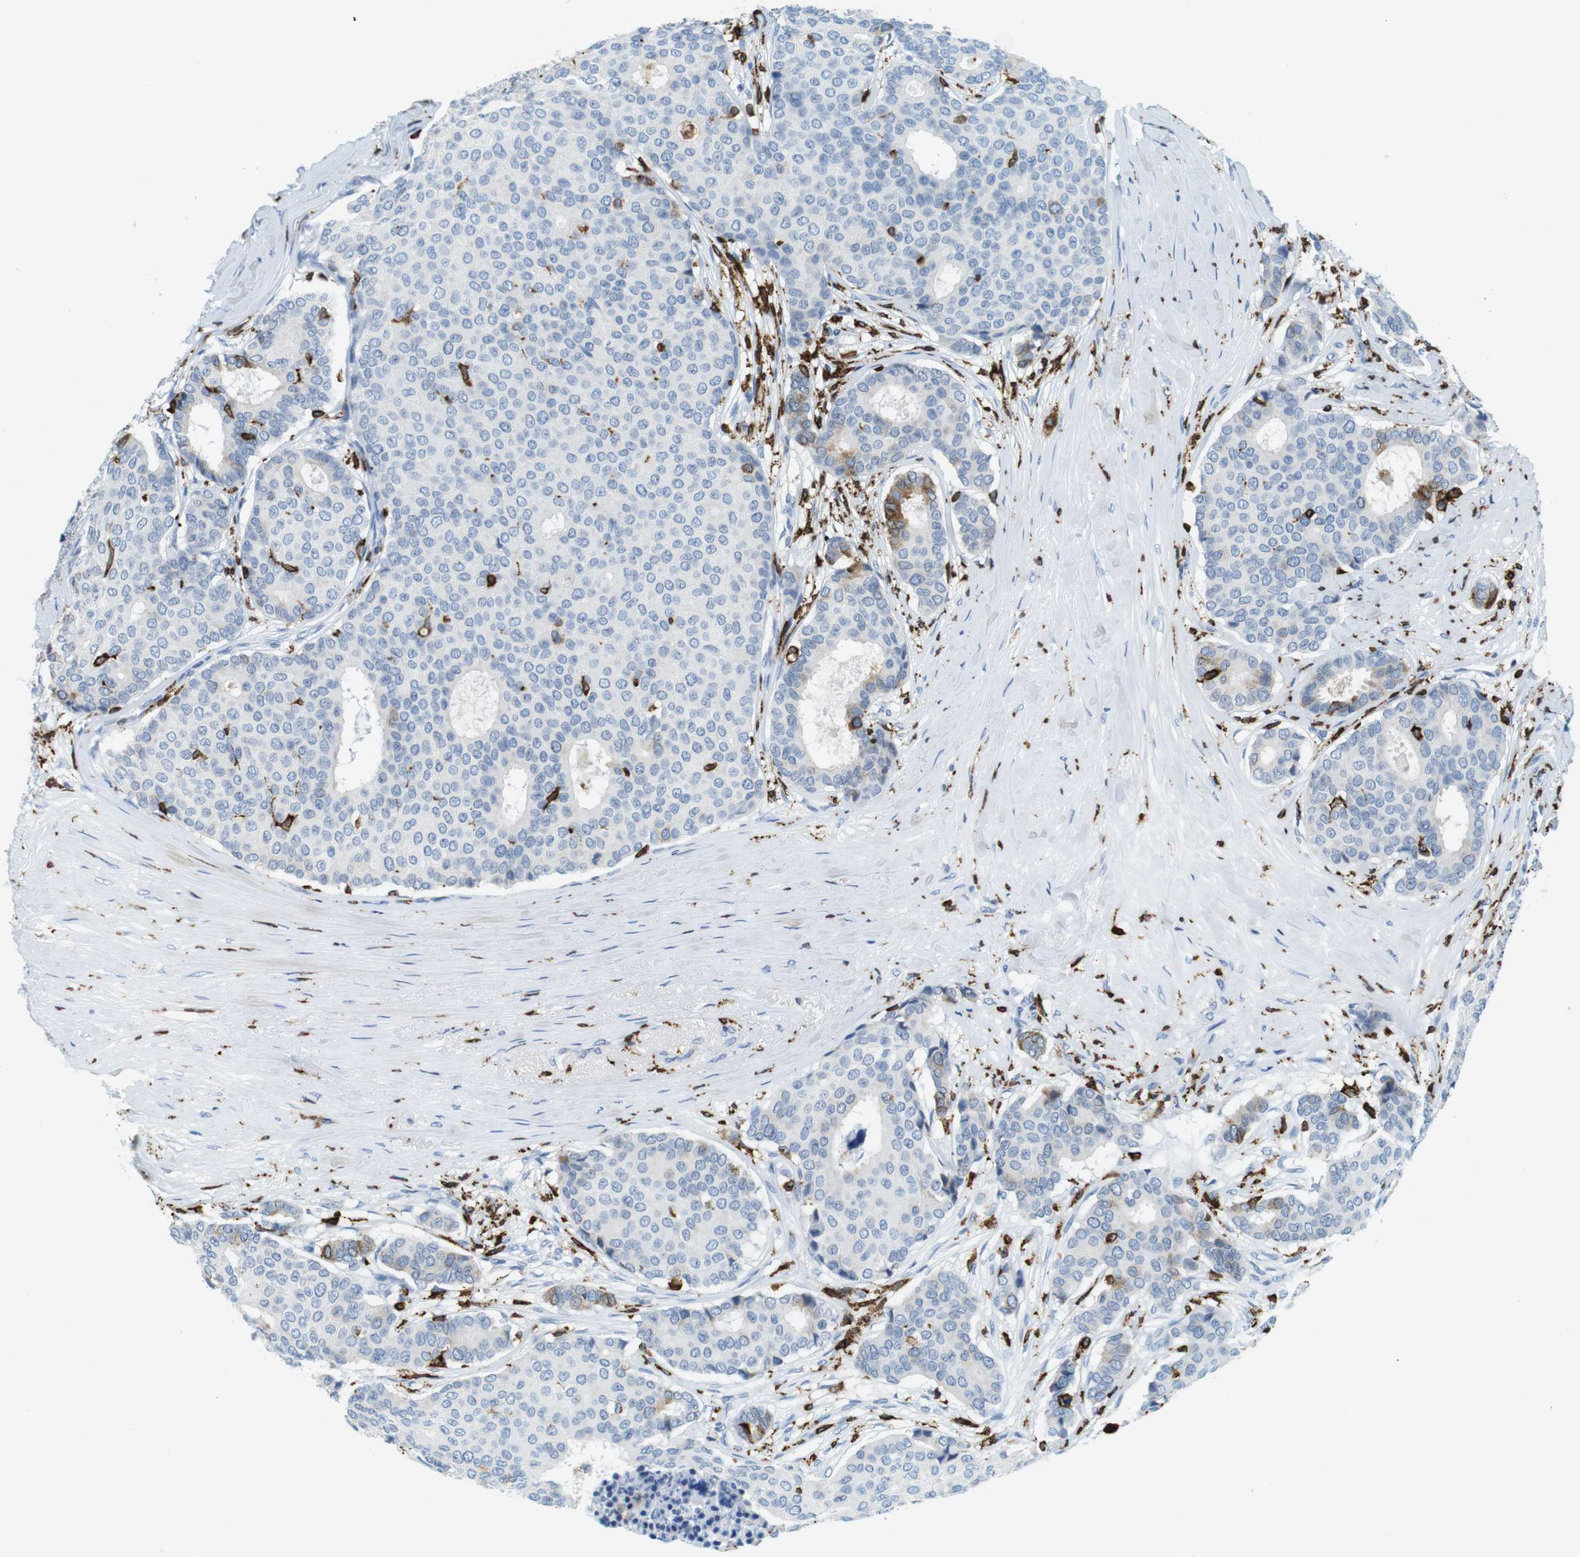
{"staining": {"intensity": "negative", "quantity": "none", "location": "none"}, "tissue": "breast cancer", "cell_type": "Tumor cells", "image_type": "cancer", "snomed": [{"axis": "morphology", "description": "Duct carcinoma"}, {"axis": "topography", "description": "Breast"}], "caption": "The histopathology image reveals no staining of tumor cells in breast cancer (infiltrating ductal carcinoma).", "gene": "CIITA", "patient": {"sex": "female", "age": 75}}